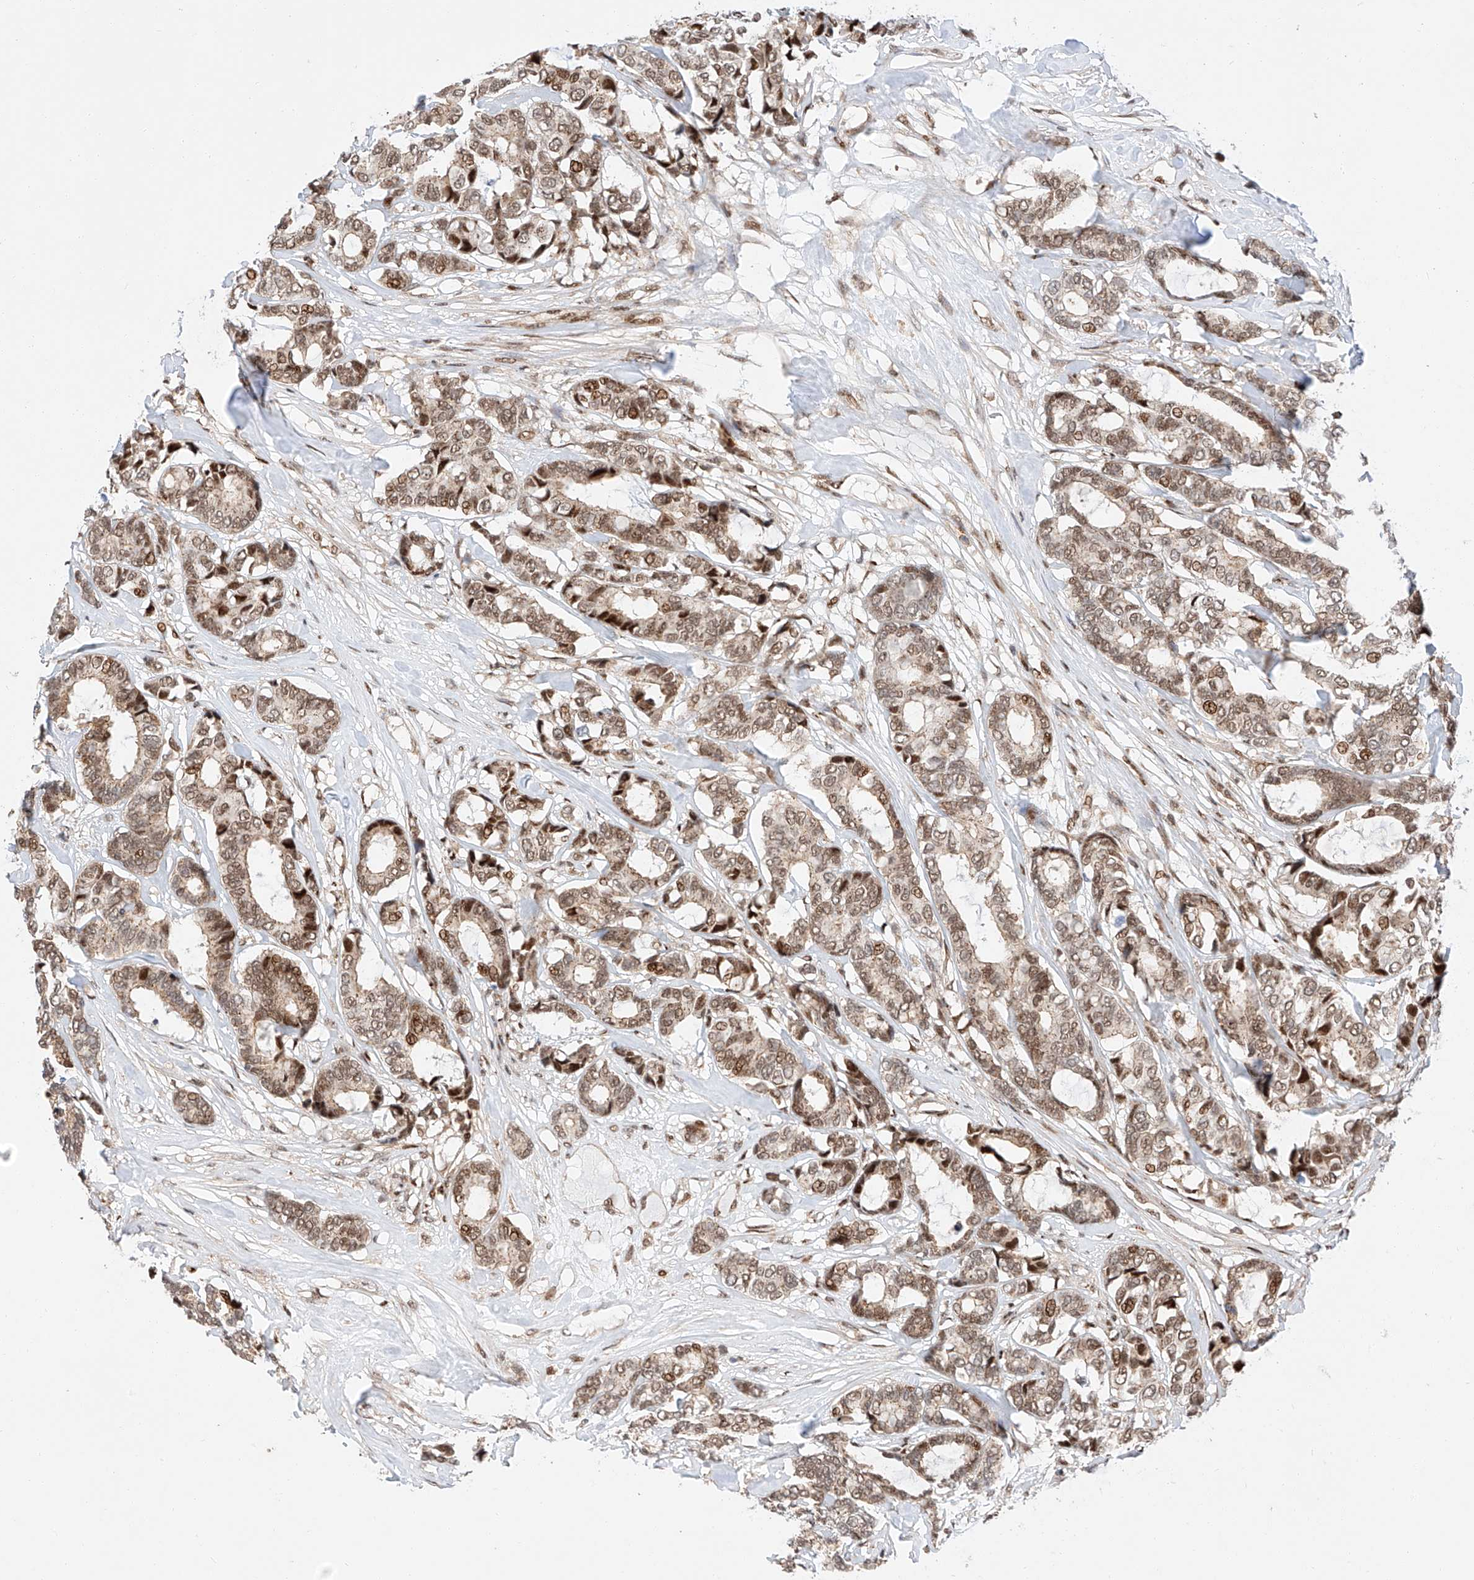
{"staining": {"intensity": "moderate", "quantity": ">75%", "location": "cytoplasmic/membranous,nuclear"}, "tissue": "breast cancer", "cell_type": "Tumor cells", "image_type": "cancer", "snomed": [{"axis": "morphology", "description": "Duct carcinoma"}, {"axis": "topography", "description": "Breast"}], "caption": "Brown immunohistochemical staining in human breast cancer (invasive ductal carcinoma) exhibits moderate cytoplasmic/membranous and nuclear expression in approximately >75% of tumor cells.", "gene": "HDAC9", "patient": {"sex": "female", "age": 87}}